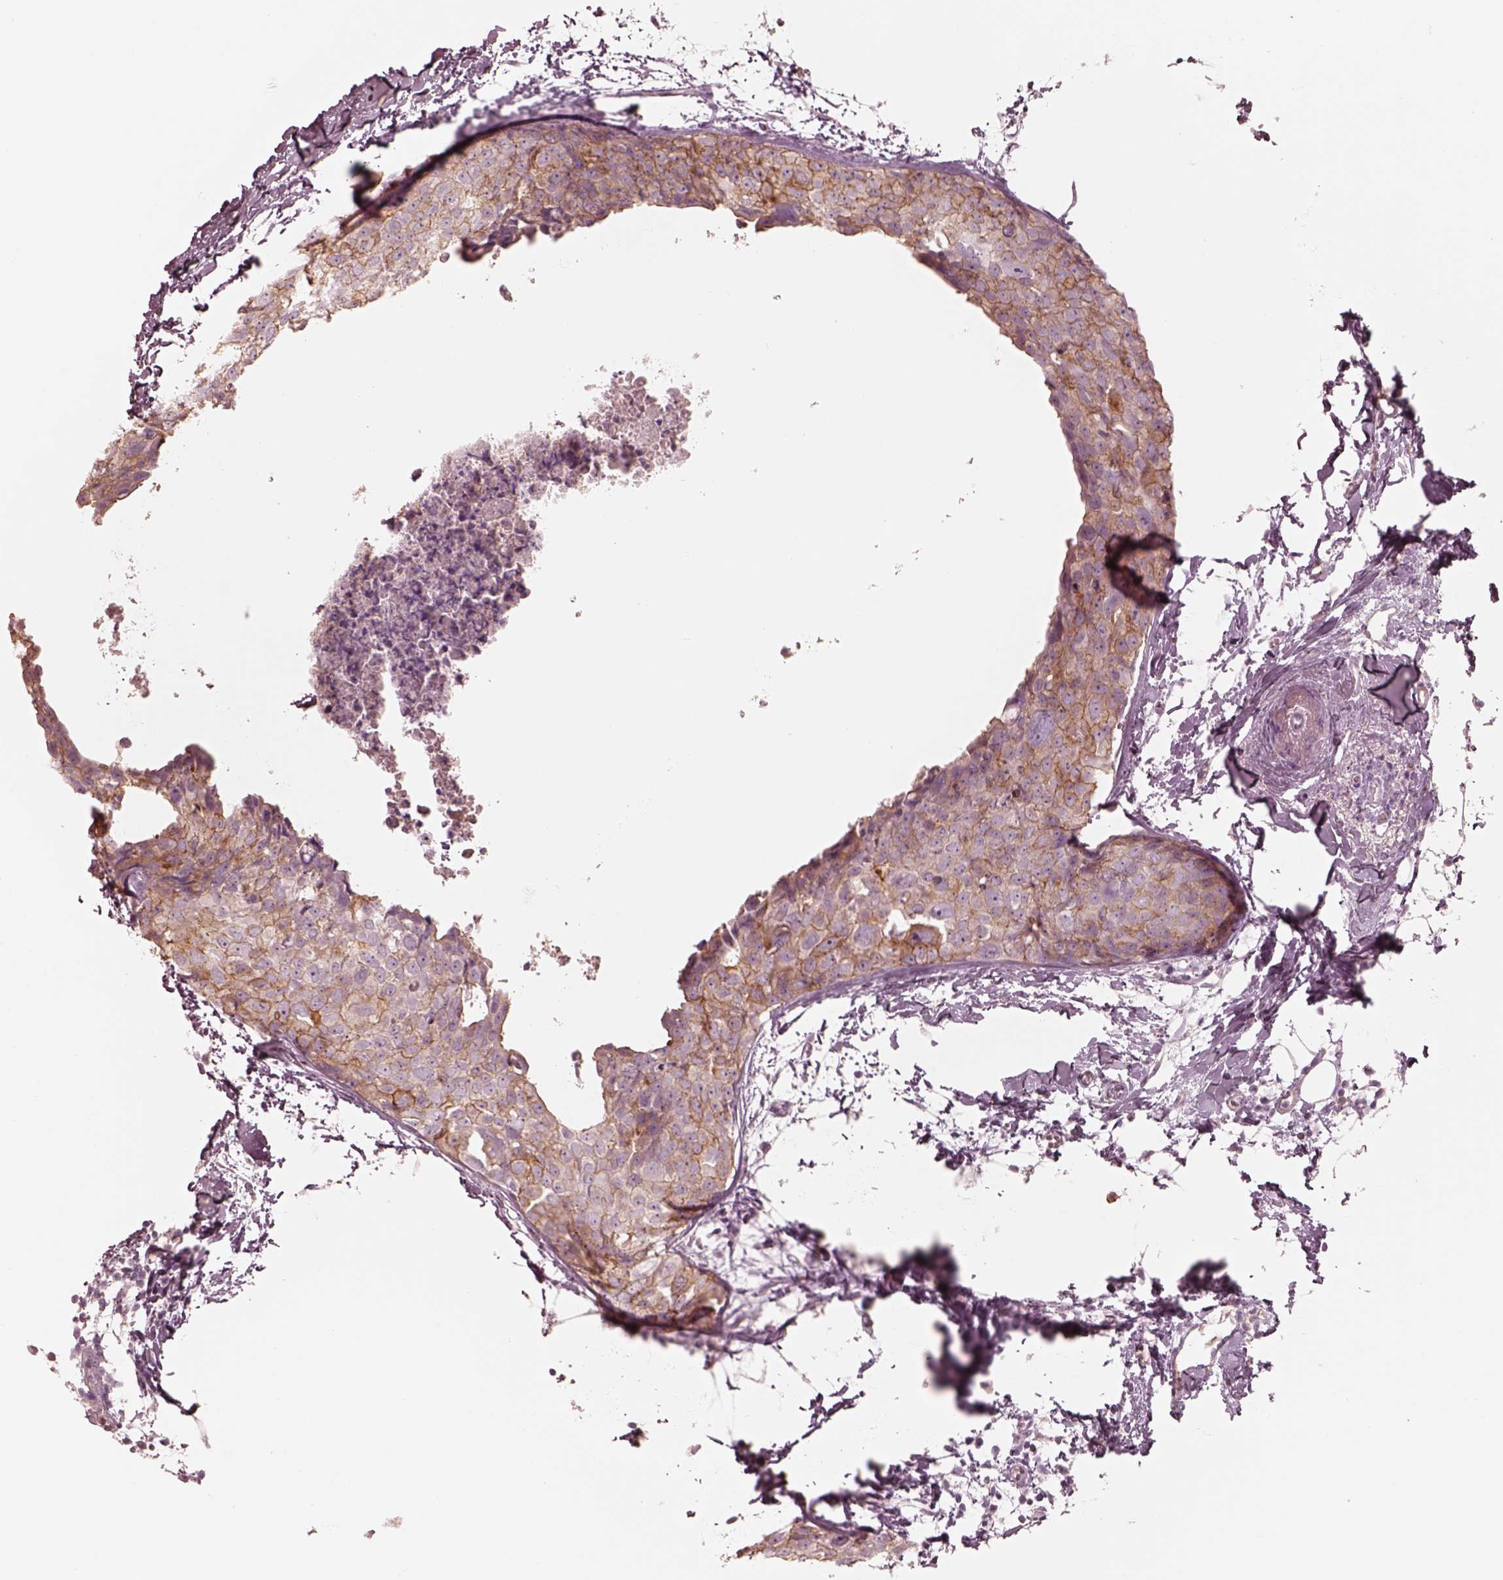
{"staining": {"intensity": "moderate", "quantity": "25%-75%", "location": "cytoplasmic/membranous"}, "tissue": "breast cancer", "cell_type": "Tumor cells", "image_type": "cancer", "snomed": [{"axis": "morphology", "description": "Duct carcinoma"}, {"axis": "topography", "description": "Breast"}], "caption": "Protein expression analysis of human infiltrating ductal carcinoma (breast) reveals moderate cytoplasmic/membranous expression in approximately 25%-75% of tumor cells.", "gene": "GPRIN1", "patient": {"sex": "female", "age": 38}}